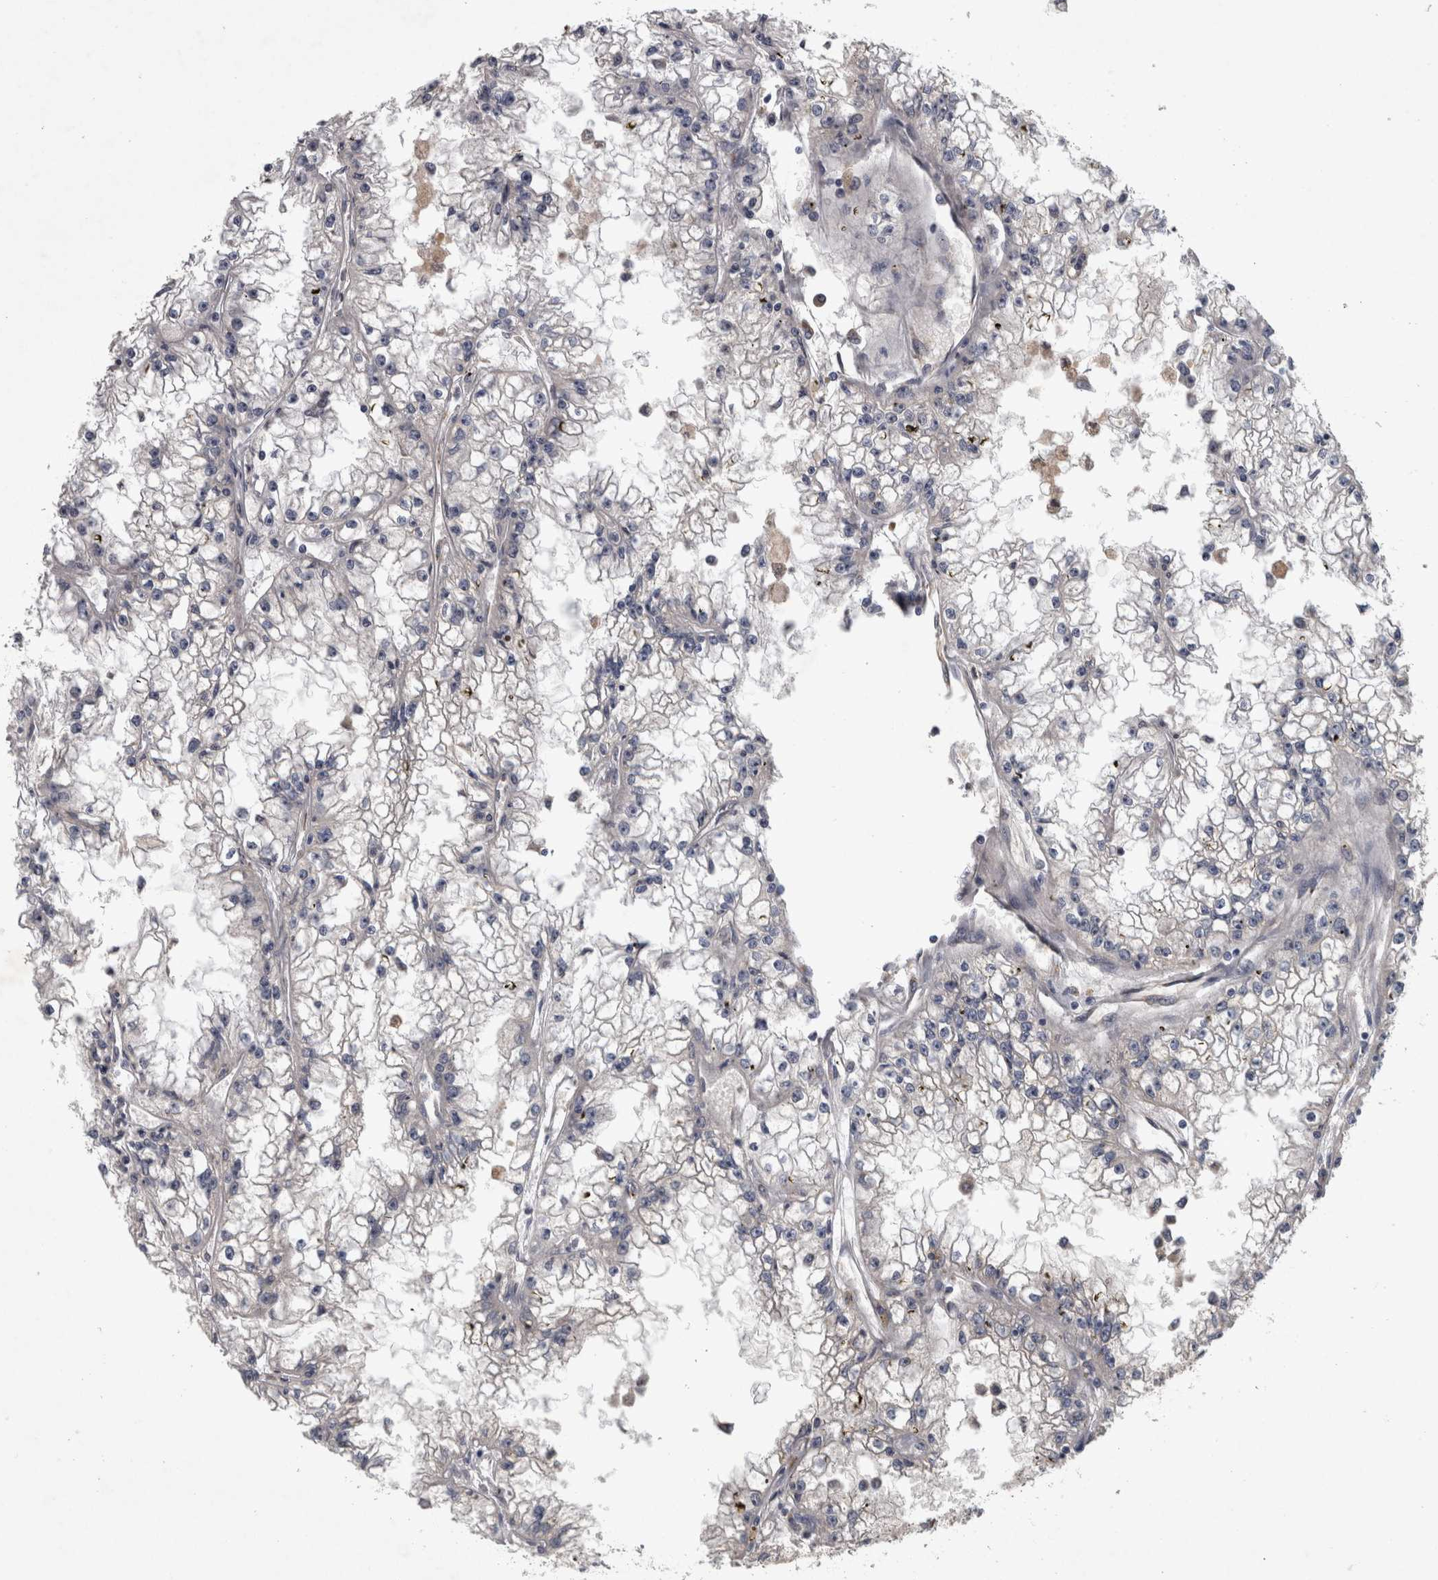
{"staining": {"intensity": "negative", "quantity": "none", "location": "none"}, "tissue": "renal cancer", "cell_type": "Tumor cells", "image_type": "cancer", "snomed": [{"axis": "morphology", "description": "Adenocarcinoma, NOS"}, {"axis": "topography", "description": "Kidney"}], "caption": "Tumor cells show no significant staining in renal adenocarcinoma. (Brightfield microscopy of DAB (3,3'-diaminobenzidine) immunohistochemistry (IHC) at high magnification).", "gene": "DBT", "patient": {"sex": "male", "age": 56}}